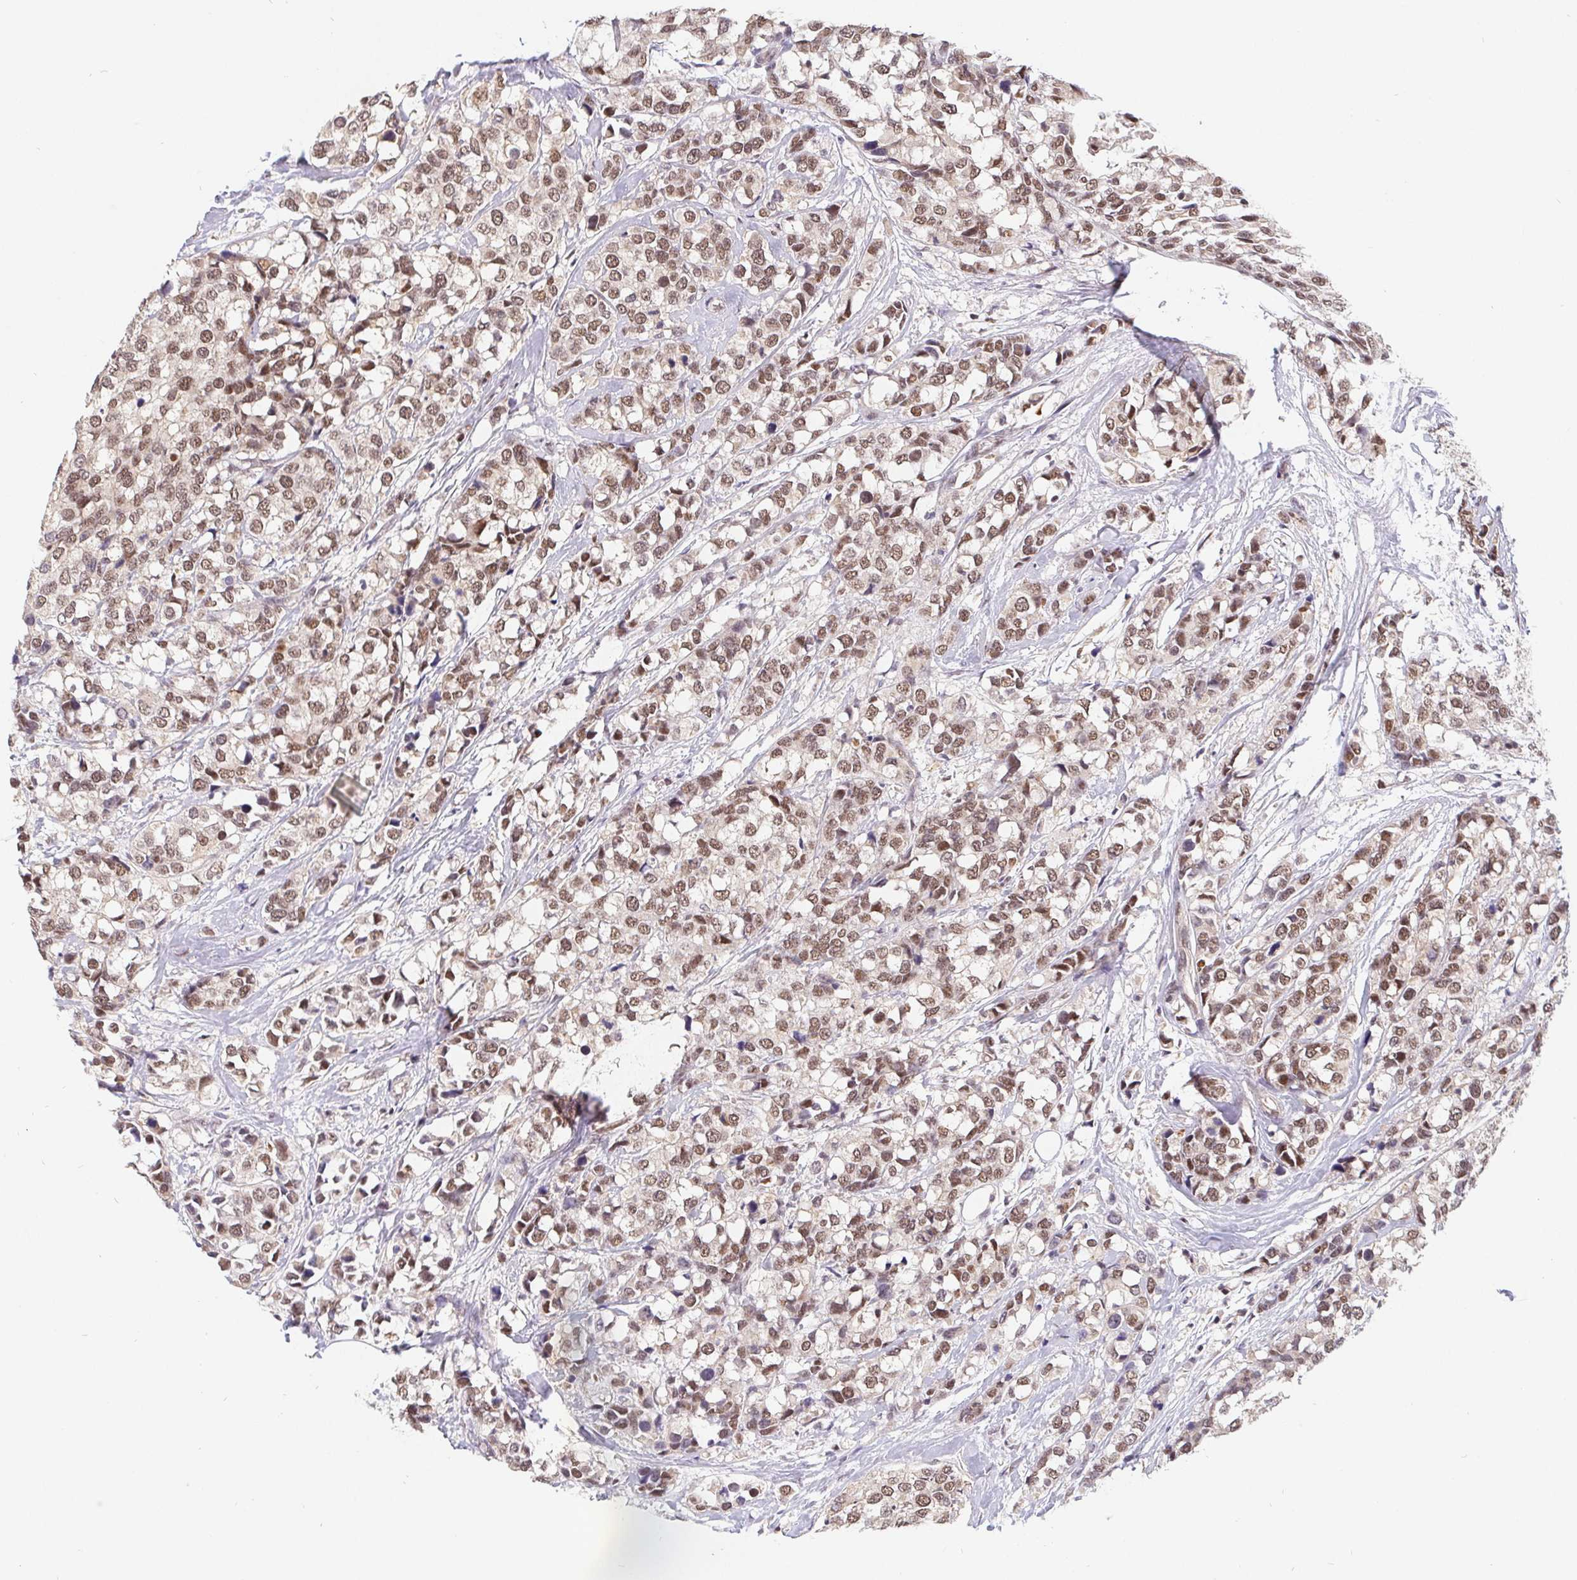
{"staining": {"intensity": "moderate", "quantity": ">75%", "location": "nuclear"}, "tissue": "breast cancer", "cell_type": "Tumor cells", "image_type": "cancer", "snomed": [{"axis": "morphology", "description": "Lobular carcinoma"}, {"axis": "topography", "description": "Breast"}], "caption": "A high-resolution histopathology image shows immunohistochemistry (IHC) staining of lobular carcinoma (breast), which exhibits moderate nuclear expression in about >75% of tumor cells.", "gene": "POU2F1", "patient": {"sex": "female", "age": 59}}